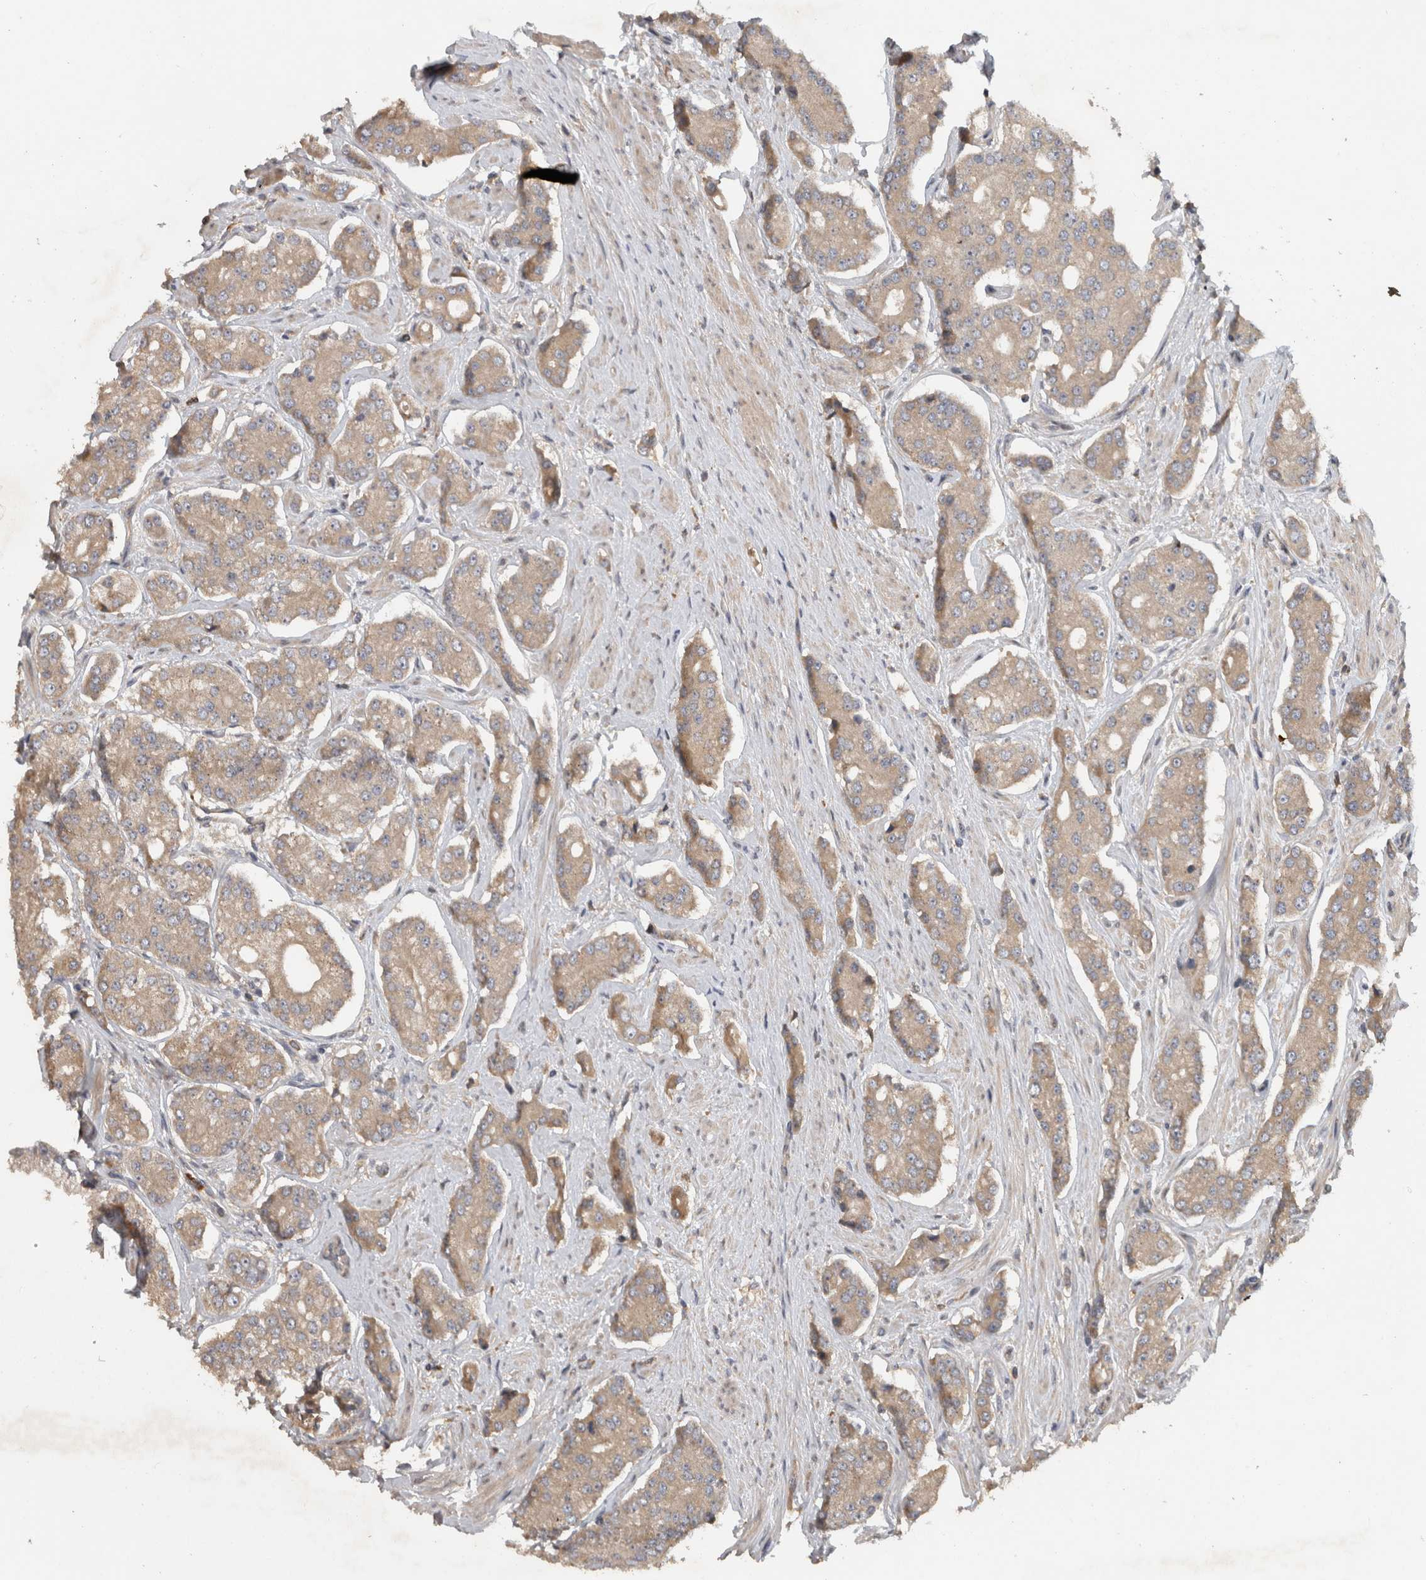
{"staining": {"intensity": "weak", "quantity": "25%-75%", "location": "cytoplasmic/membranous"}, "tissue": "prostate cancer", "cell_type": "Tumor cells", "image_type": "cancer", "snomed": [{"axis": "morphology", "description": "Adenocarcinoma, High grade"}, {"axis": "topography", "description": "Prostate"}], "caption": "Immunohistochemical staining of prostate cancer (adenocarcinoma (high-grade)) displays weak cytoplasmic/membranous protein staining in approximately 25%-75% of tumor cells.", "gene": "VEPH1", "patient": {"sex": "male", "age": 71}}